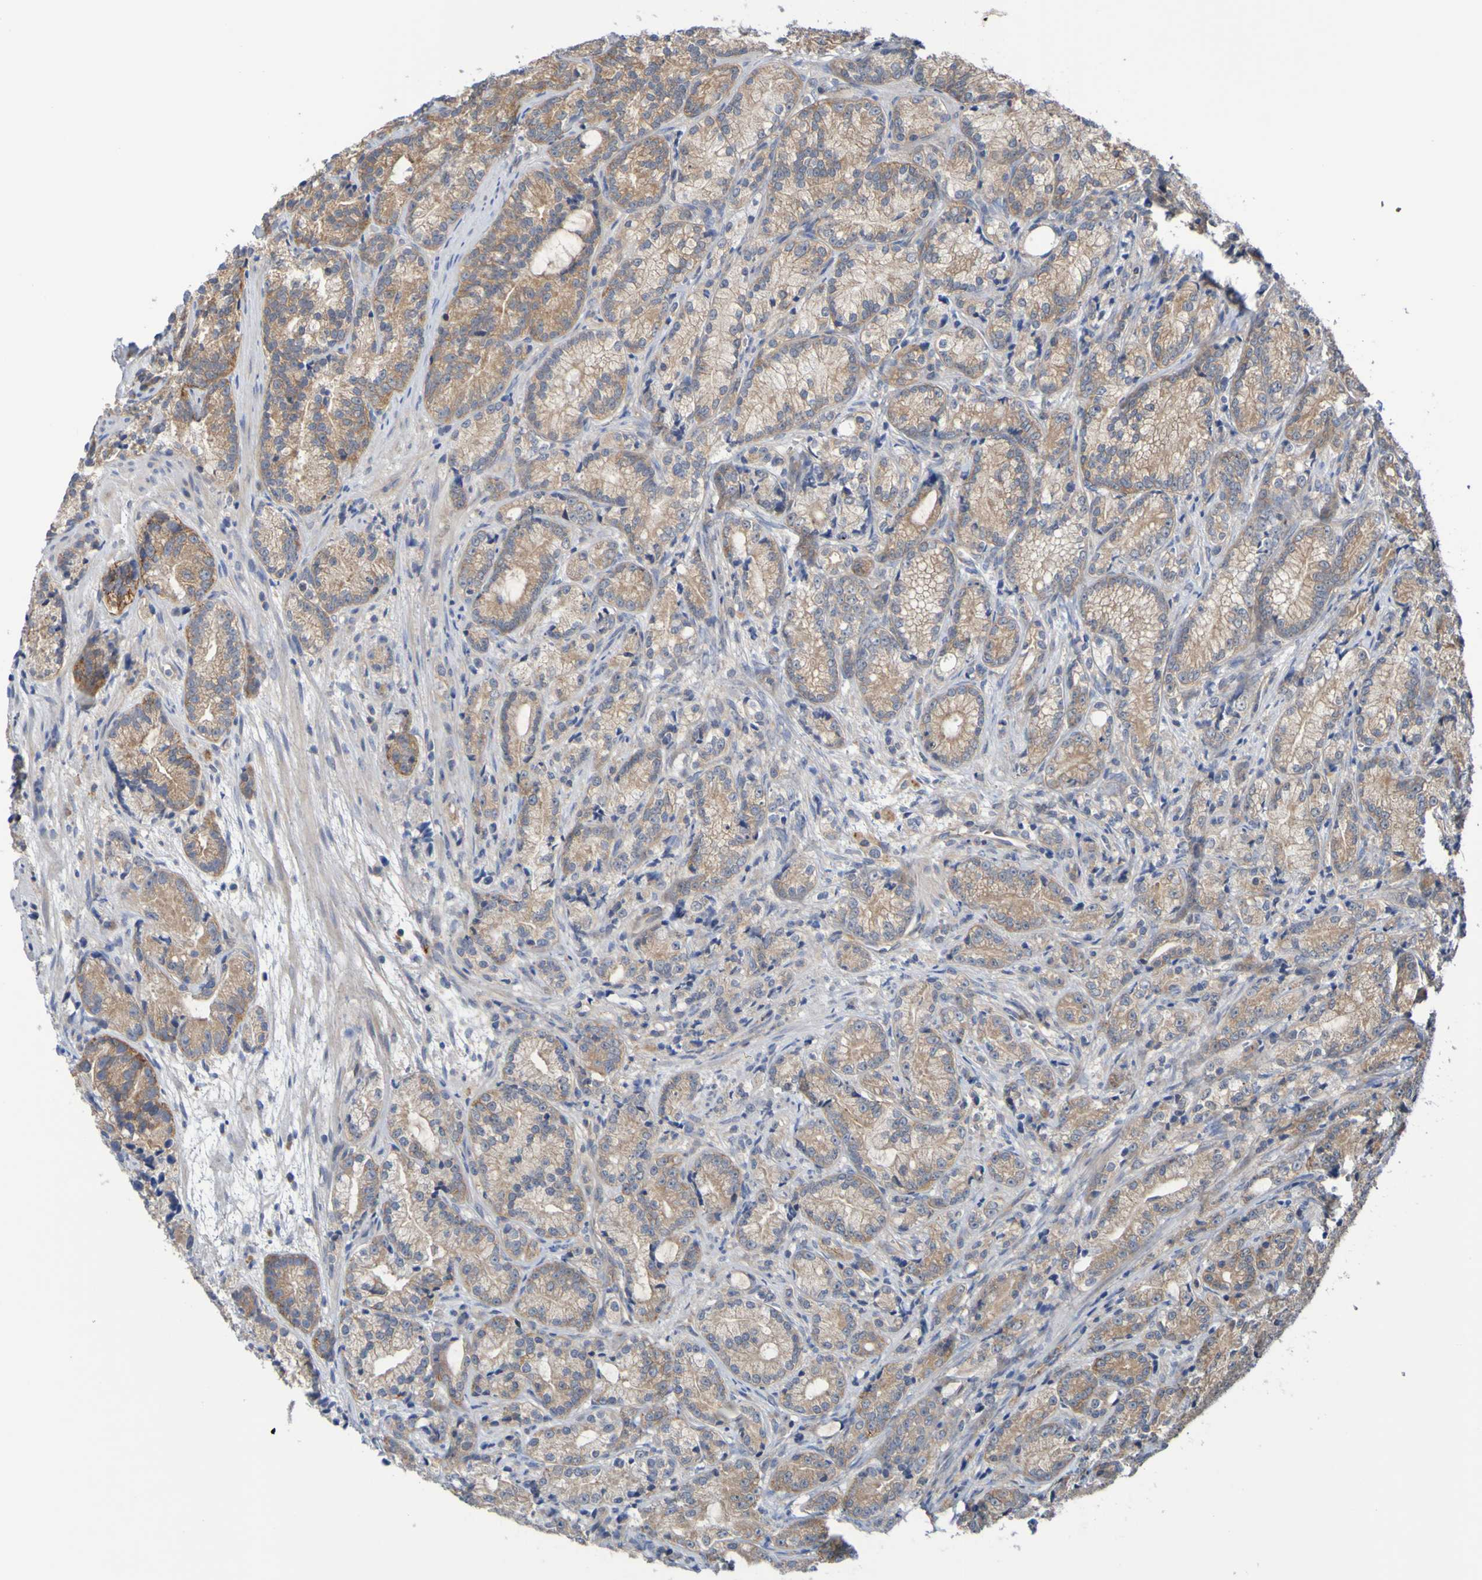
{"staining": {"intensity": "moderate", "quantity": ">75%", "location": "cytoplasmic/membranous"}, "tissue": "prostate cancer", "cell_type": "Tumor cells", "image_type": "cancer", "snomed": [{"axis": "morphology", "description": "Adenocarcinoma, Low grade"}, {"axis": "topography", "description": "Prostate"}], "caption": "Low-grade adenocarcinoma (prostate) tissue demonstrates moderate cytoplasmic/membranous expression in approximately >75% of tumor cells (Brightfield microscopy of DAB IHC at high magnification).", "gene": "SDK1", "patient": {"sex": "male", "age": 89}}